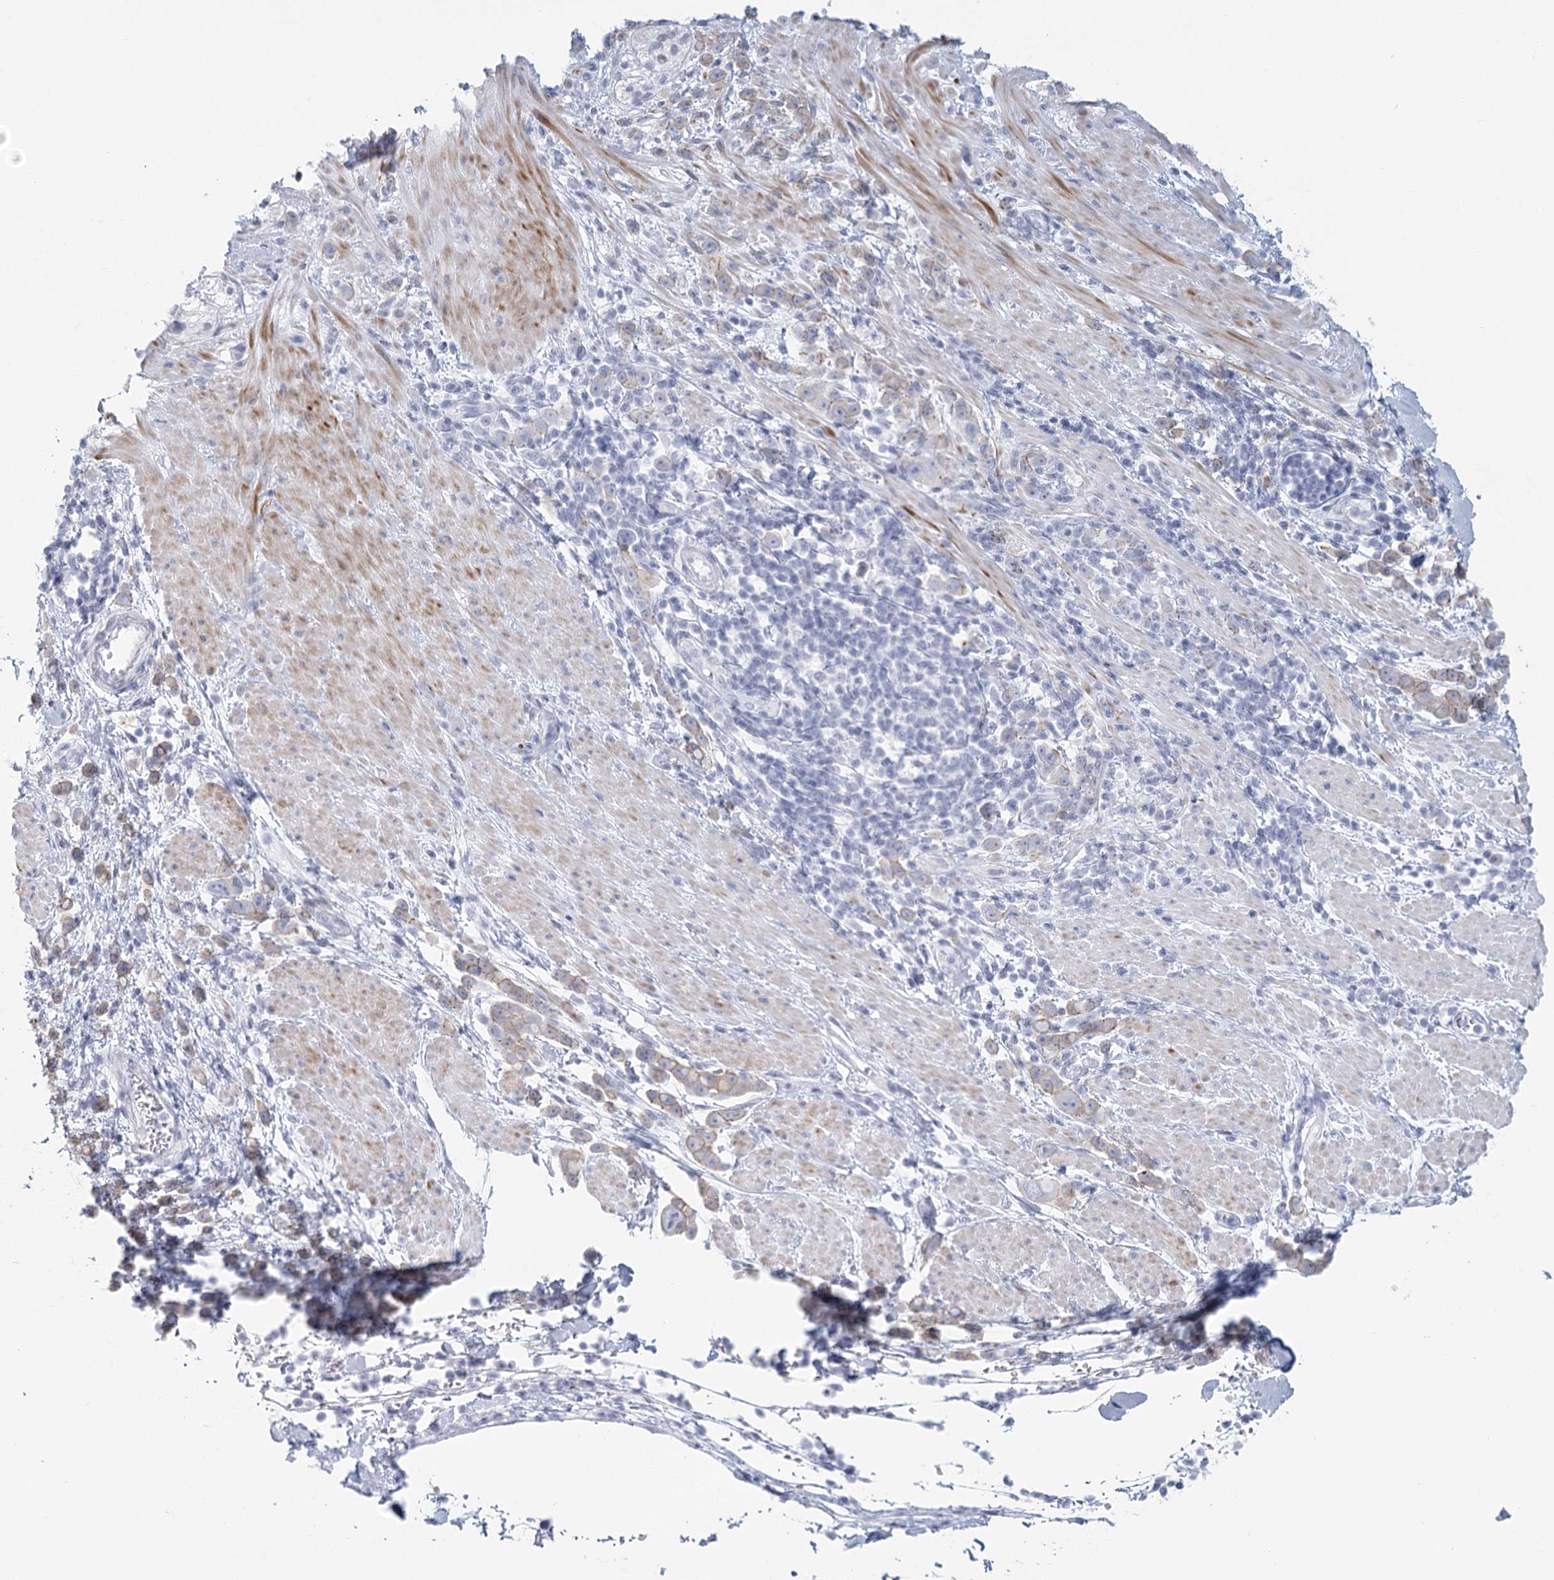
{"staining": {"intensity": "weak", "quantity": "<25%", "location": "cytoplasmic/membranous"}, "tissue": "pancreatic cancer", "cell_type": "Tumor cells", "image_type": "cancer", "snomed": [{"axis": "morphology", "description": "Normal tissue, NOS"}, {"axis": "morphology", "description": "Adenocarcinoma, NOS"}, {"axis": "topography", "description": "Pancreas"}], "caption": "An immunohistochemistry (IHC) image of pancreatic cancer (adenocarcinoma) is shown. There is no staining in tumor cells of pancreatic cancer (adenocarcinoma).", "gene": "WNT8B", "patient": {"sex": "female", "age": 64}}